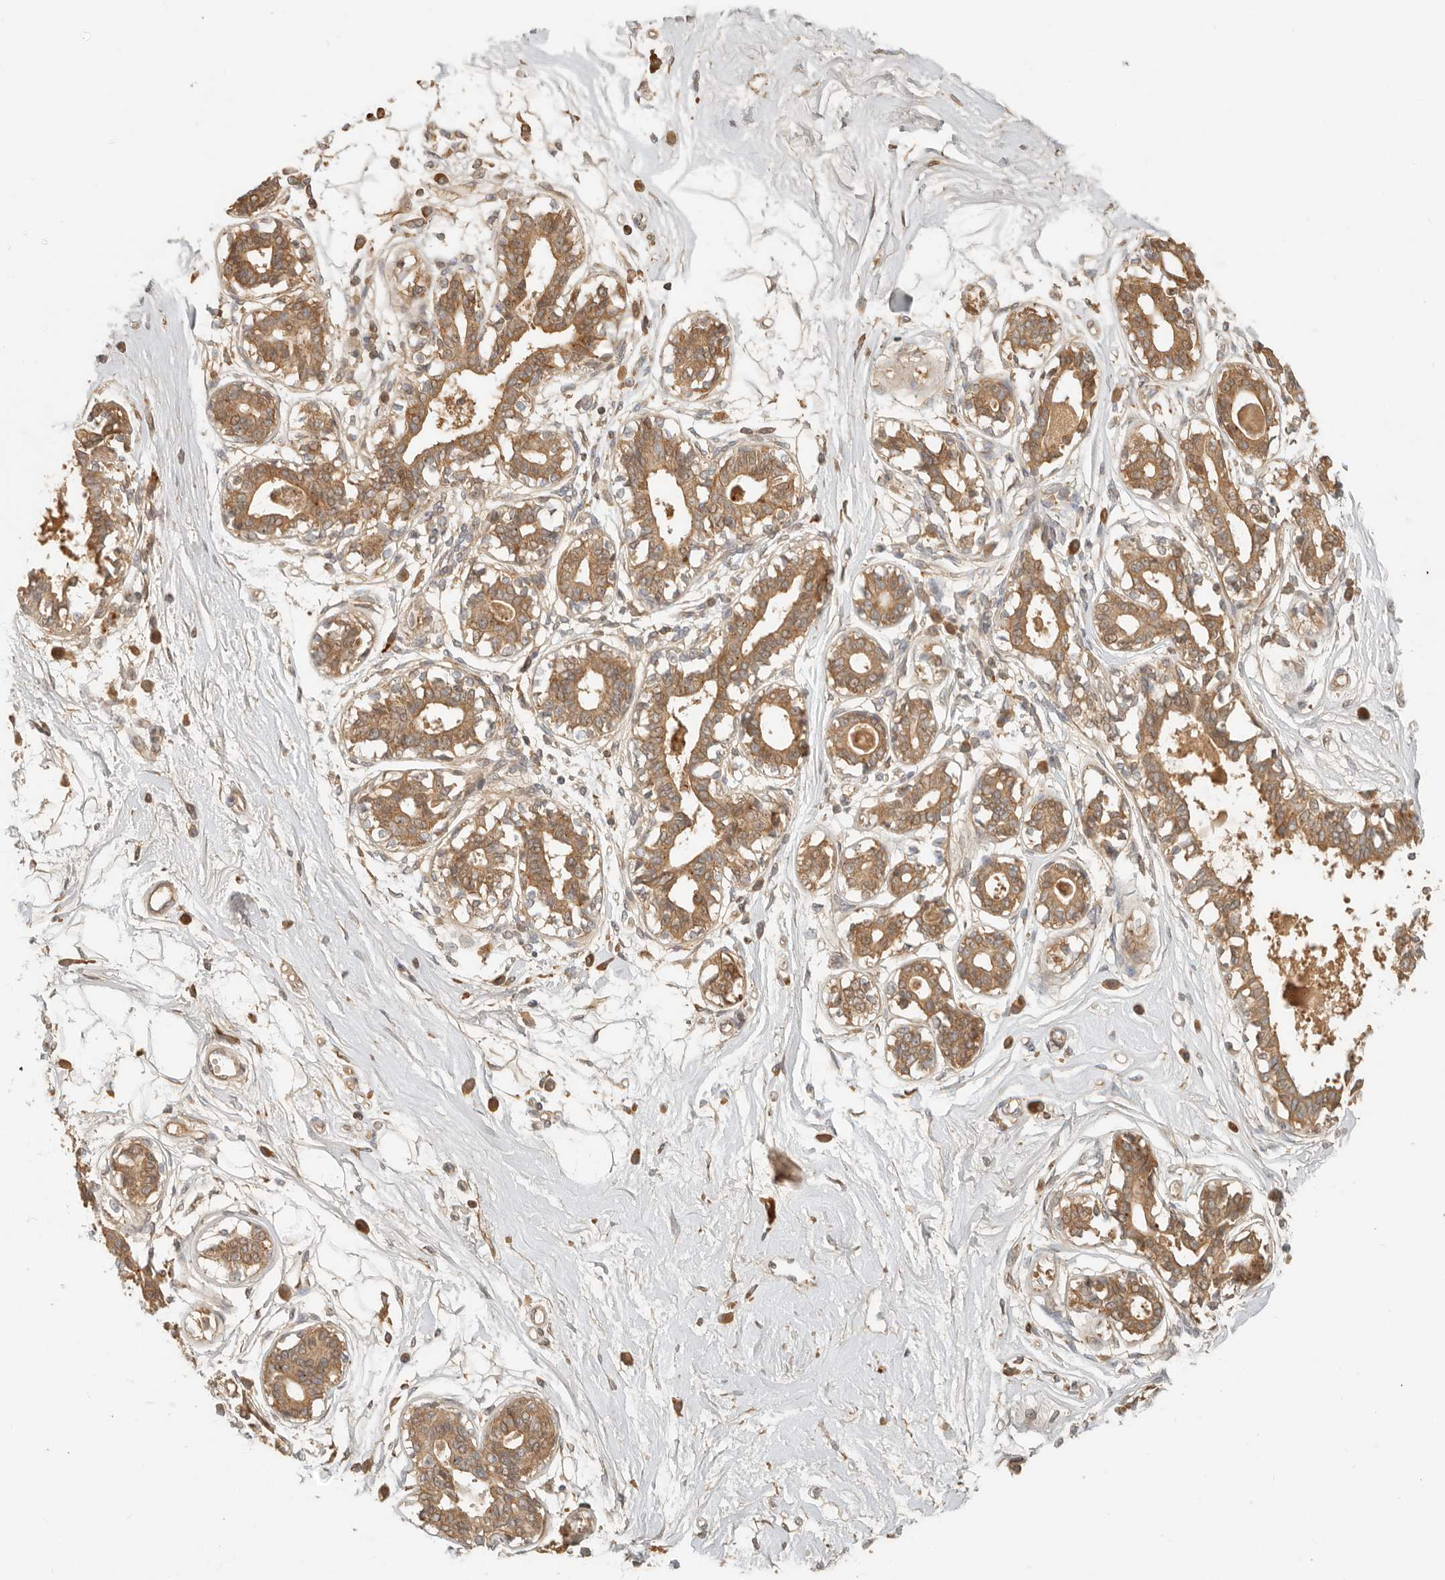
{"staining": {"intensity": "moderate", "quantity": "<25%", "location": "cytoplasmic/membranous"}, "tissue": "breast", "cell_type": "Adipocytes", "image_type": "normal", "snomed": [{"axis": "morphology", "description": "Normal tissue, NOS"}, {"axis": "topography", "description": "Breast"}], "caption": "Immunohistochemistry (IHC) photomicrograph of normal breast: breast stained using IHC demonstrates low levels of moderate protein expression localized specifically in the cytoplasmic/membranous of adipocytes, appearing as a cytoplasmic/membranous brown color.", "gene": "ANKRD61", "patient": {"sex": "female", "age": 45}}